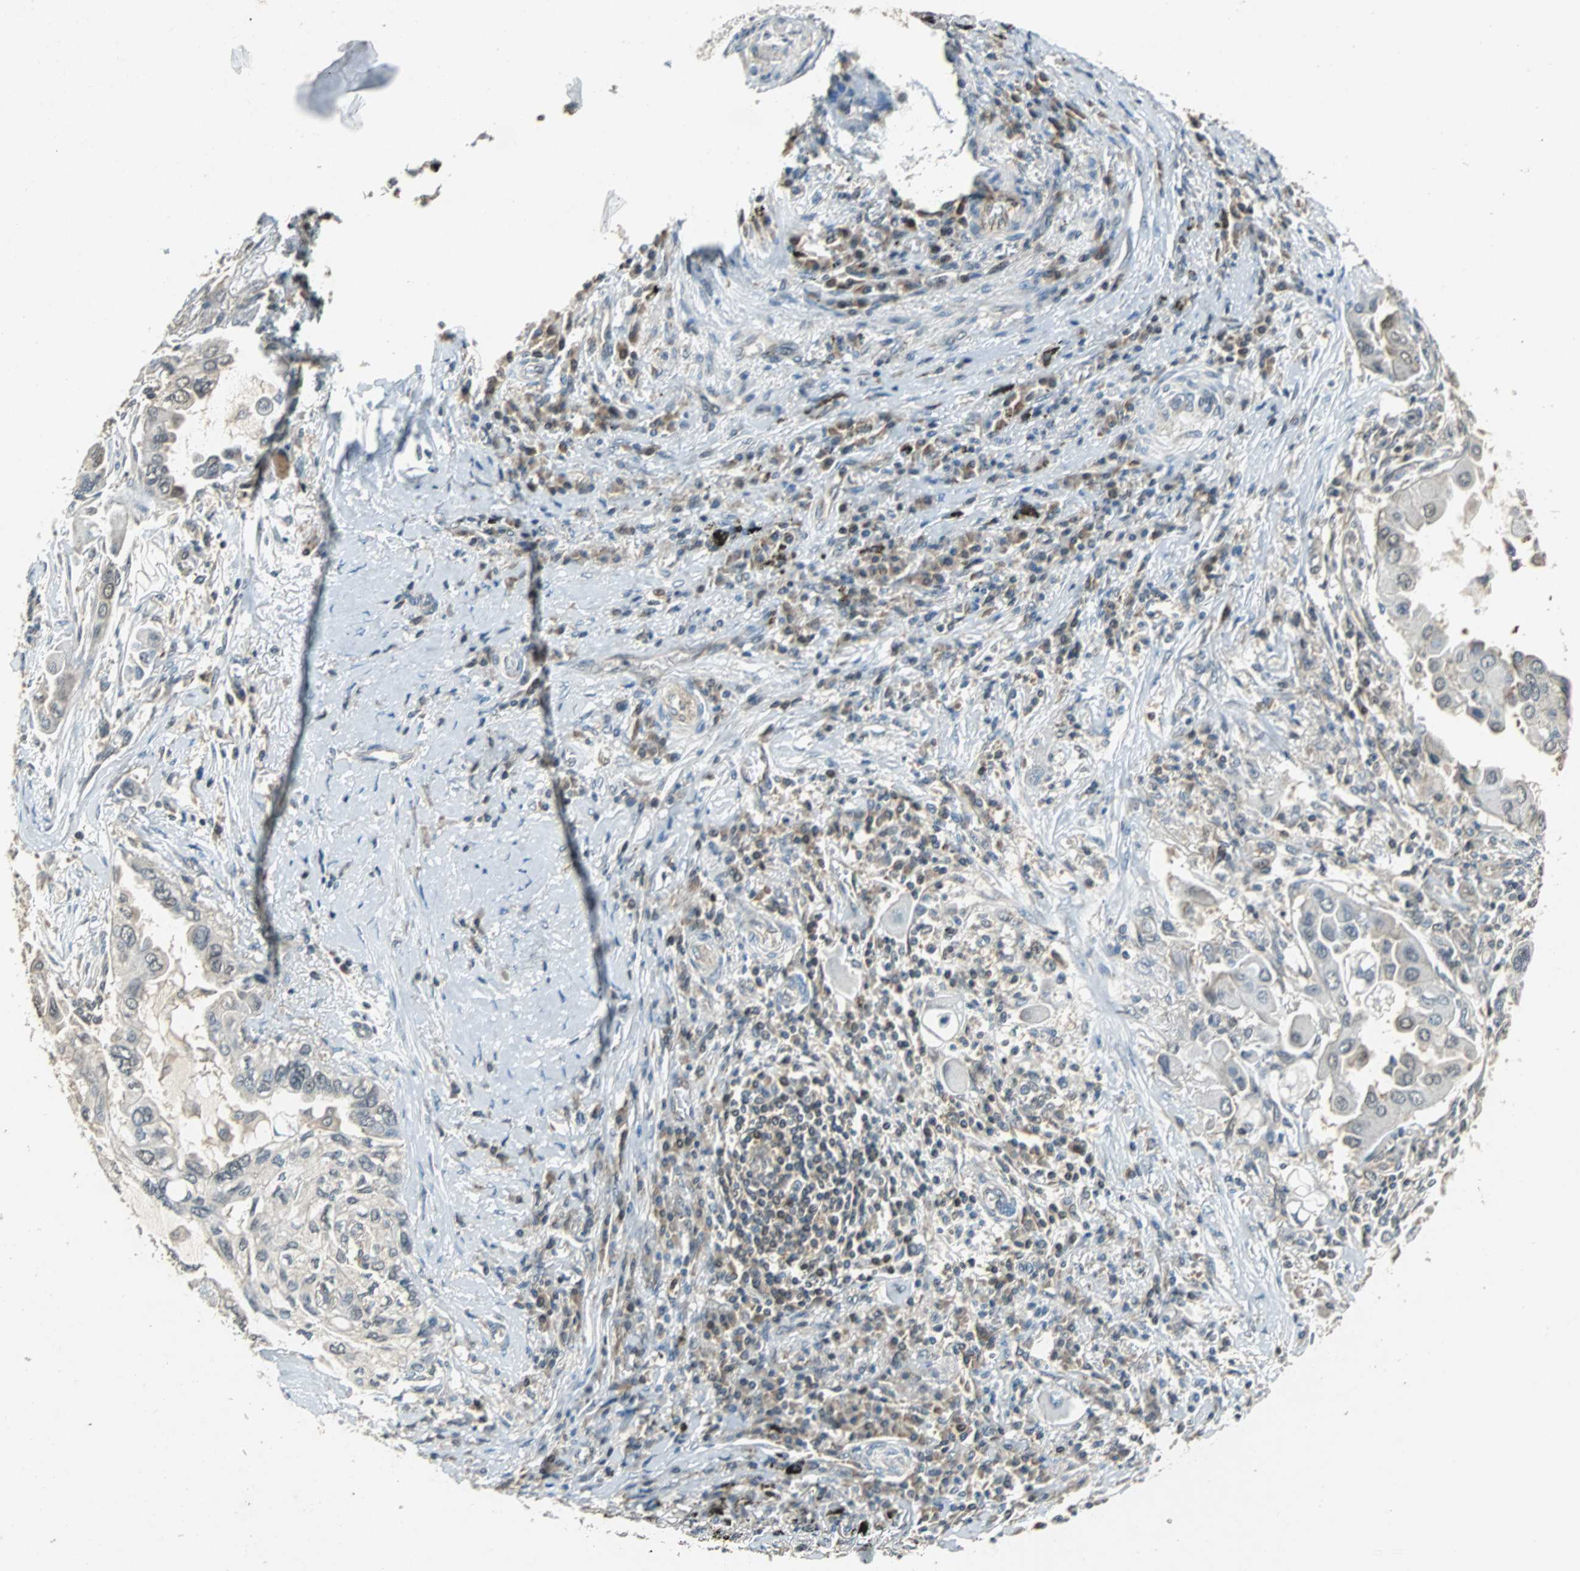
{"staining": {"intensity": "weak", "quantity": ">75%", "location": "cytoplasmic/membranous"}, "tissue": "lung cancer", "cell_type": "Tumor cells", "image_type": "cancer", "snomed": [{"axis": "morphology", "description": "Adenocarcinoma, NOS"}, {"axis": "topography", "description": "Lung"}], "caption": "Immunohistochemical staining of lung adenocarcinoma shows weak cytoplasmic/membranous protein positivity in approximately >75% of tumor cells. The protein is shown in brown color, while the nuclei are stained blue.", "gene": "GSDMD", "patient": {"sex": "female", "age": 76}}